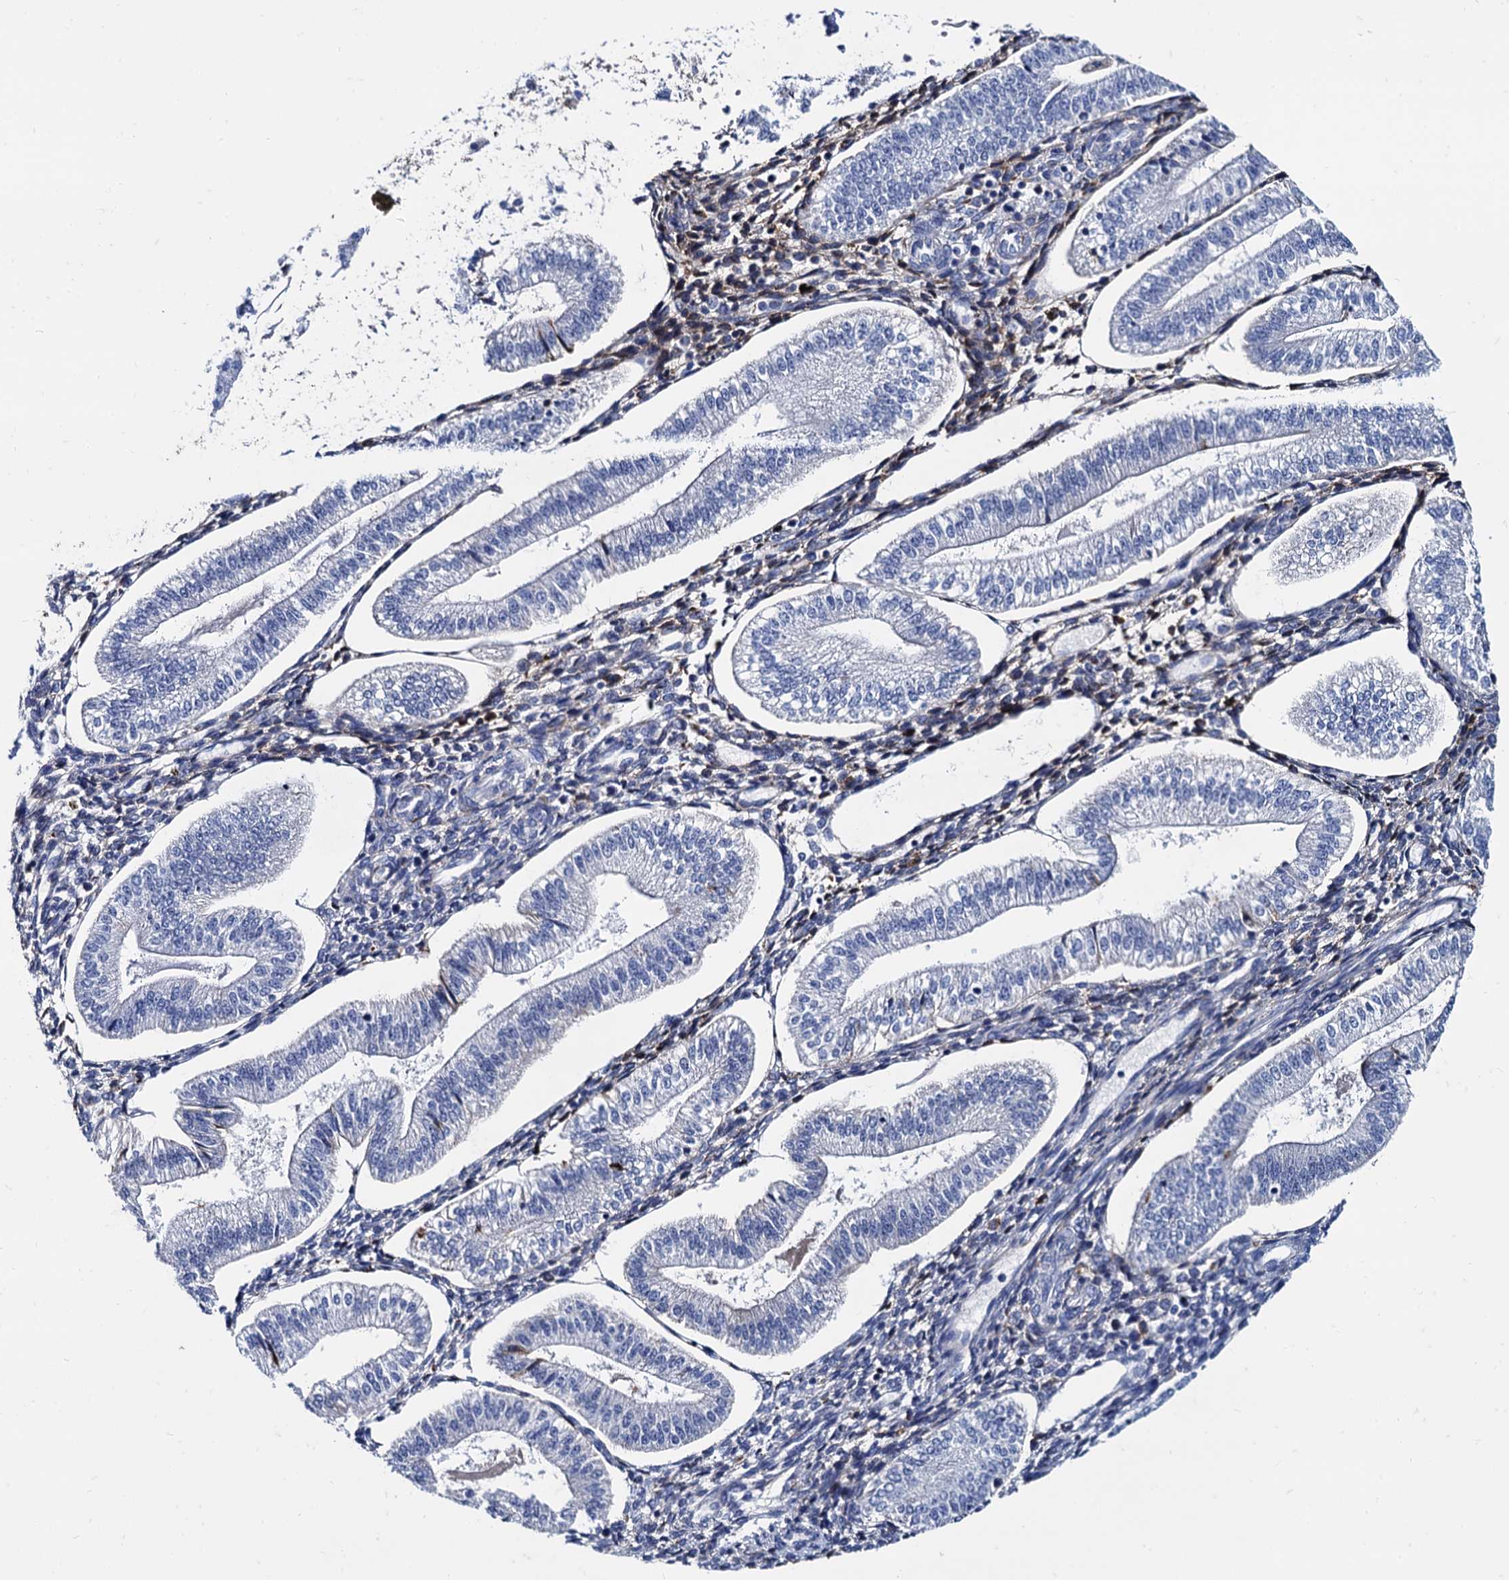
{"staining": {"intensity": "moderate", "quantity": "<25%", "location": "cytoplasmic/membranous"}, "tissue": "endometrium", "cell_type": "Cells in endometrial stroma", "image_type": "normal", "snomed": [{"axis": "morphology", "description": "Normal tissue, NOS"}, {"axis": "topography", "description": "Endometrium"}], "caption": "An image showing moderate cytoplasmic/membranous expression in about <25% of cells in endometrial stroma in normal endometrium, as visualized by brown immunohistochemical staining.", "gene": "APOD", "patient": {"sex": "female", "age": 34}}